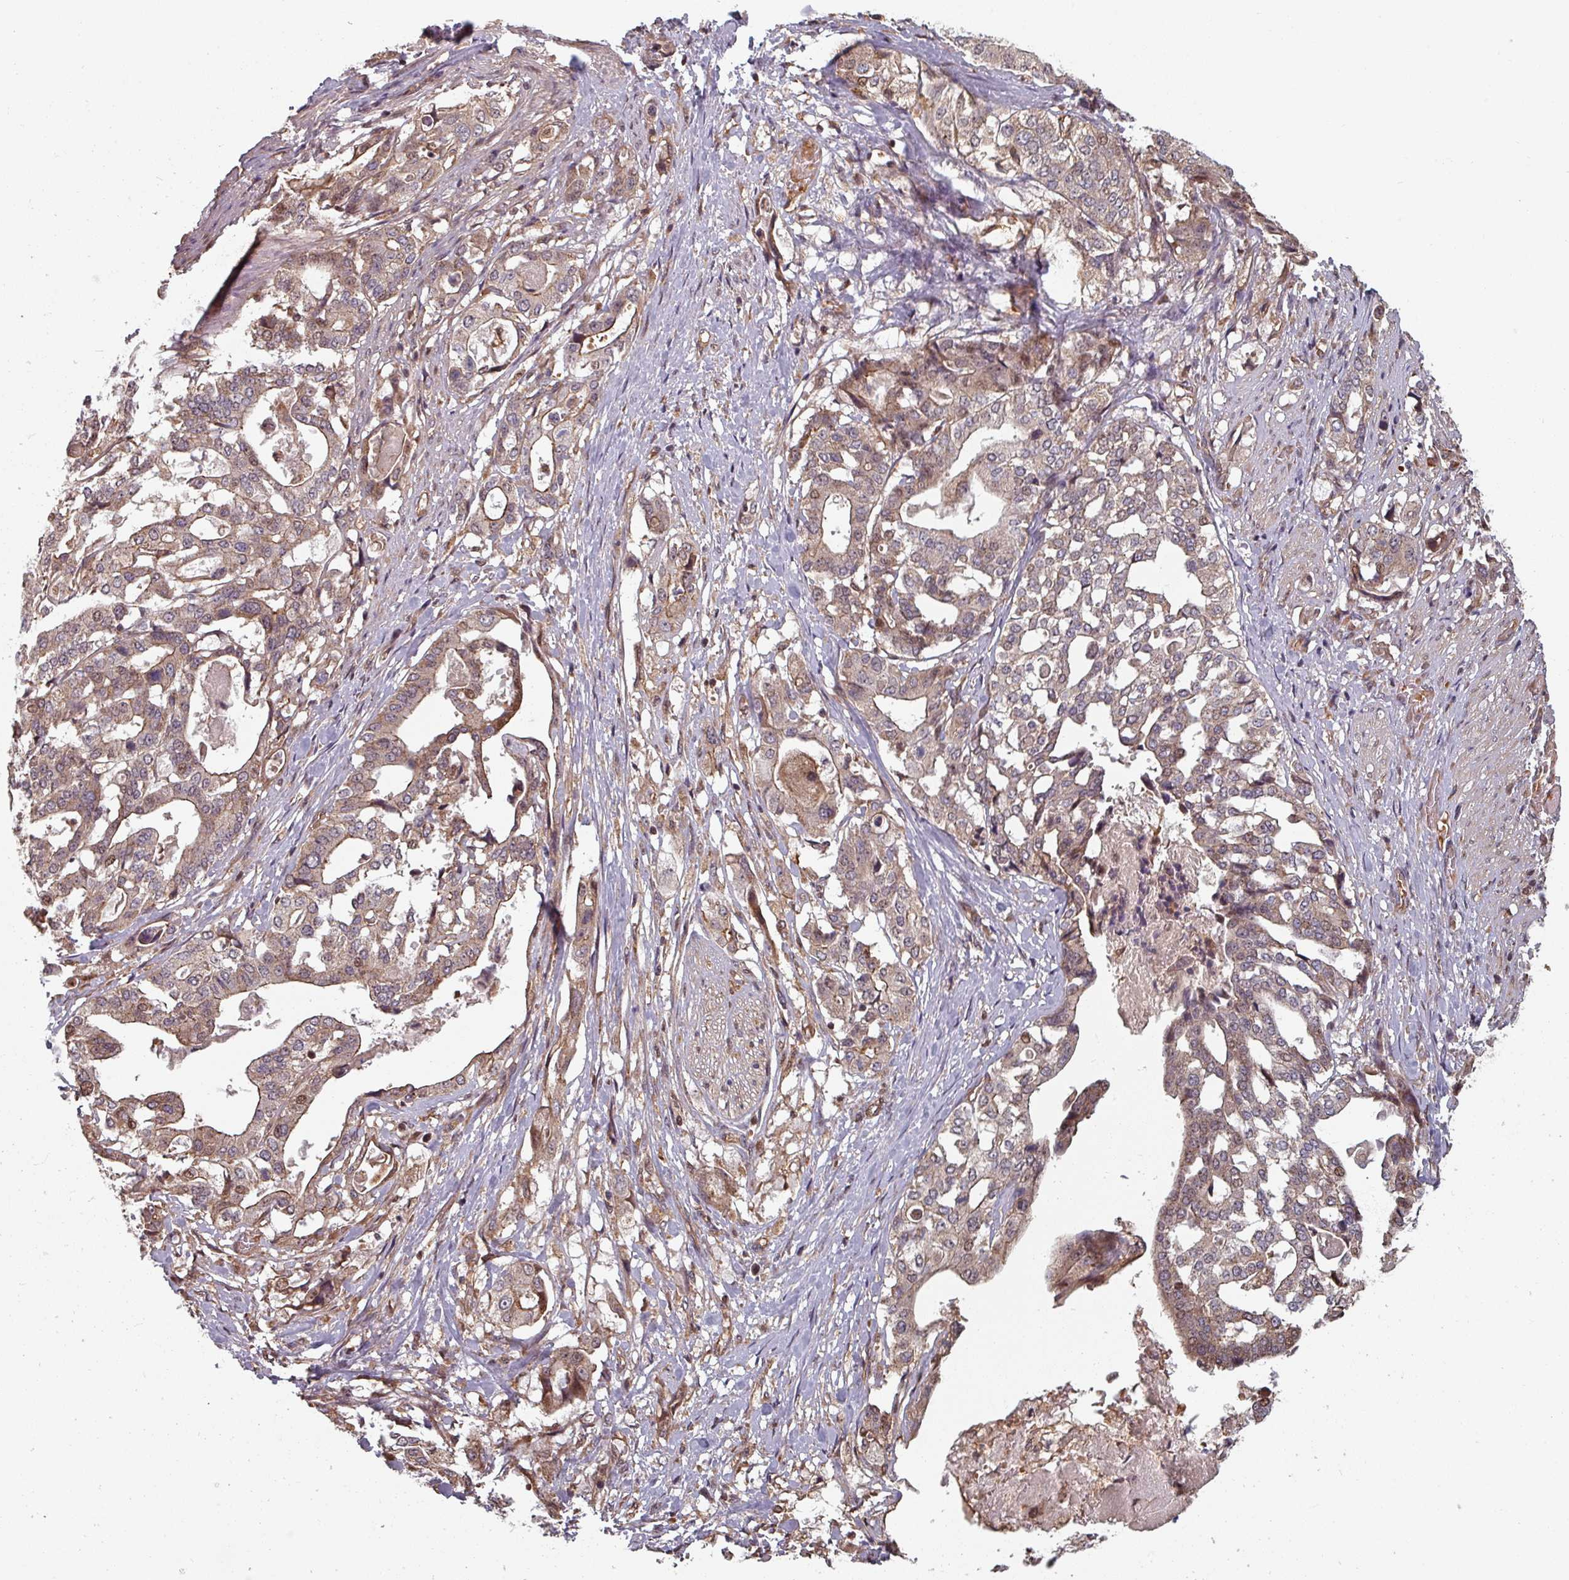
{"staining": {"intensity": "weak", "quantity": "25%-75%", "location": "cytoplasmic/membranous,nuclear"}, "tissue": "stomach cancer", "cell_type": "Tumor cells", "image_type": "cancer", "snomed": [{"axis": "morphology", "description": "Adenocarcinoma, NOS"}, {"axis": "topography", "description": "Stomach"}], "caption": "Human stomach cancer (adenocarcinoma) stained for a protein (brown) reveals weak cytoplasmic/membranous and nuclear positive positivity in approximately 25%-75% of tumor cells.", "gene": "EID1", "patient": {"sex": "male", "age": 48}}